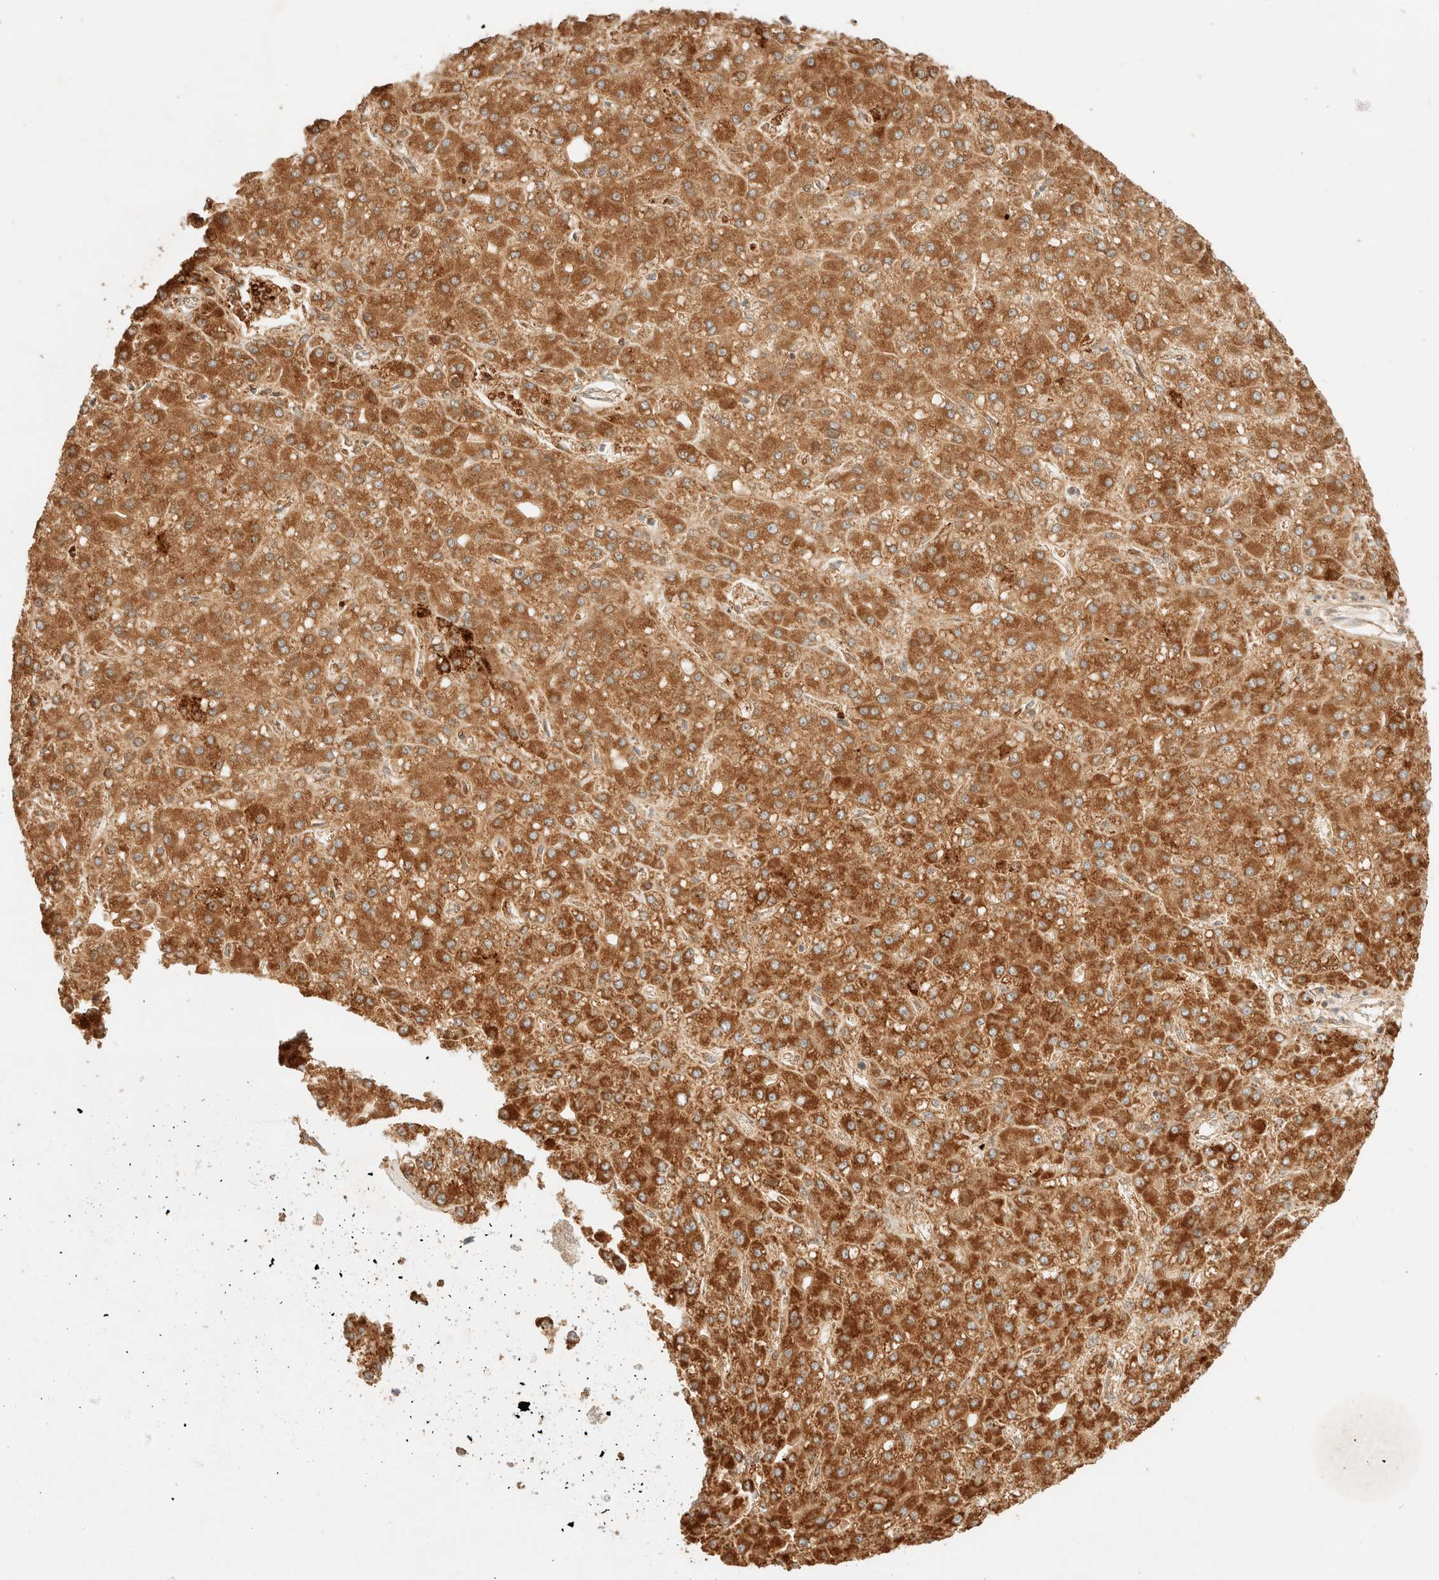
{"staining": {"intensity": "moderate", "quantity": ">75%", "location": "cytoplasmic/membranous"}, "tissue": "liver cancer", "cell_type": "Tumor cells", "image_type": "cancer", "snomed": [{"axis": "morphology", "description": "Carcinoma, Hepatocellular, NOS"}, {"axis": "topography", "description": "Liver"}], "caption": "Liver cancer was stained to show a protein in brown. There is medium levels of moderate cytoplasmic/membranous expression in about >75% of tumor cells.", "gene": "TACO1", "patient": {"sex": "male", "age": 67}}